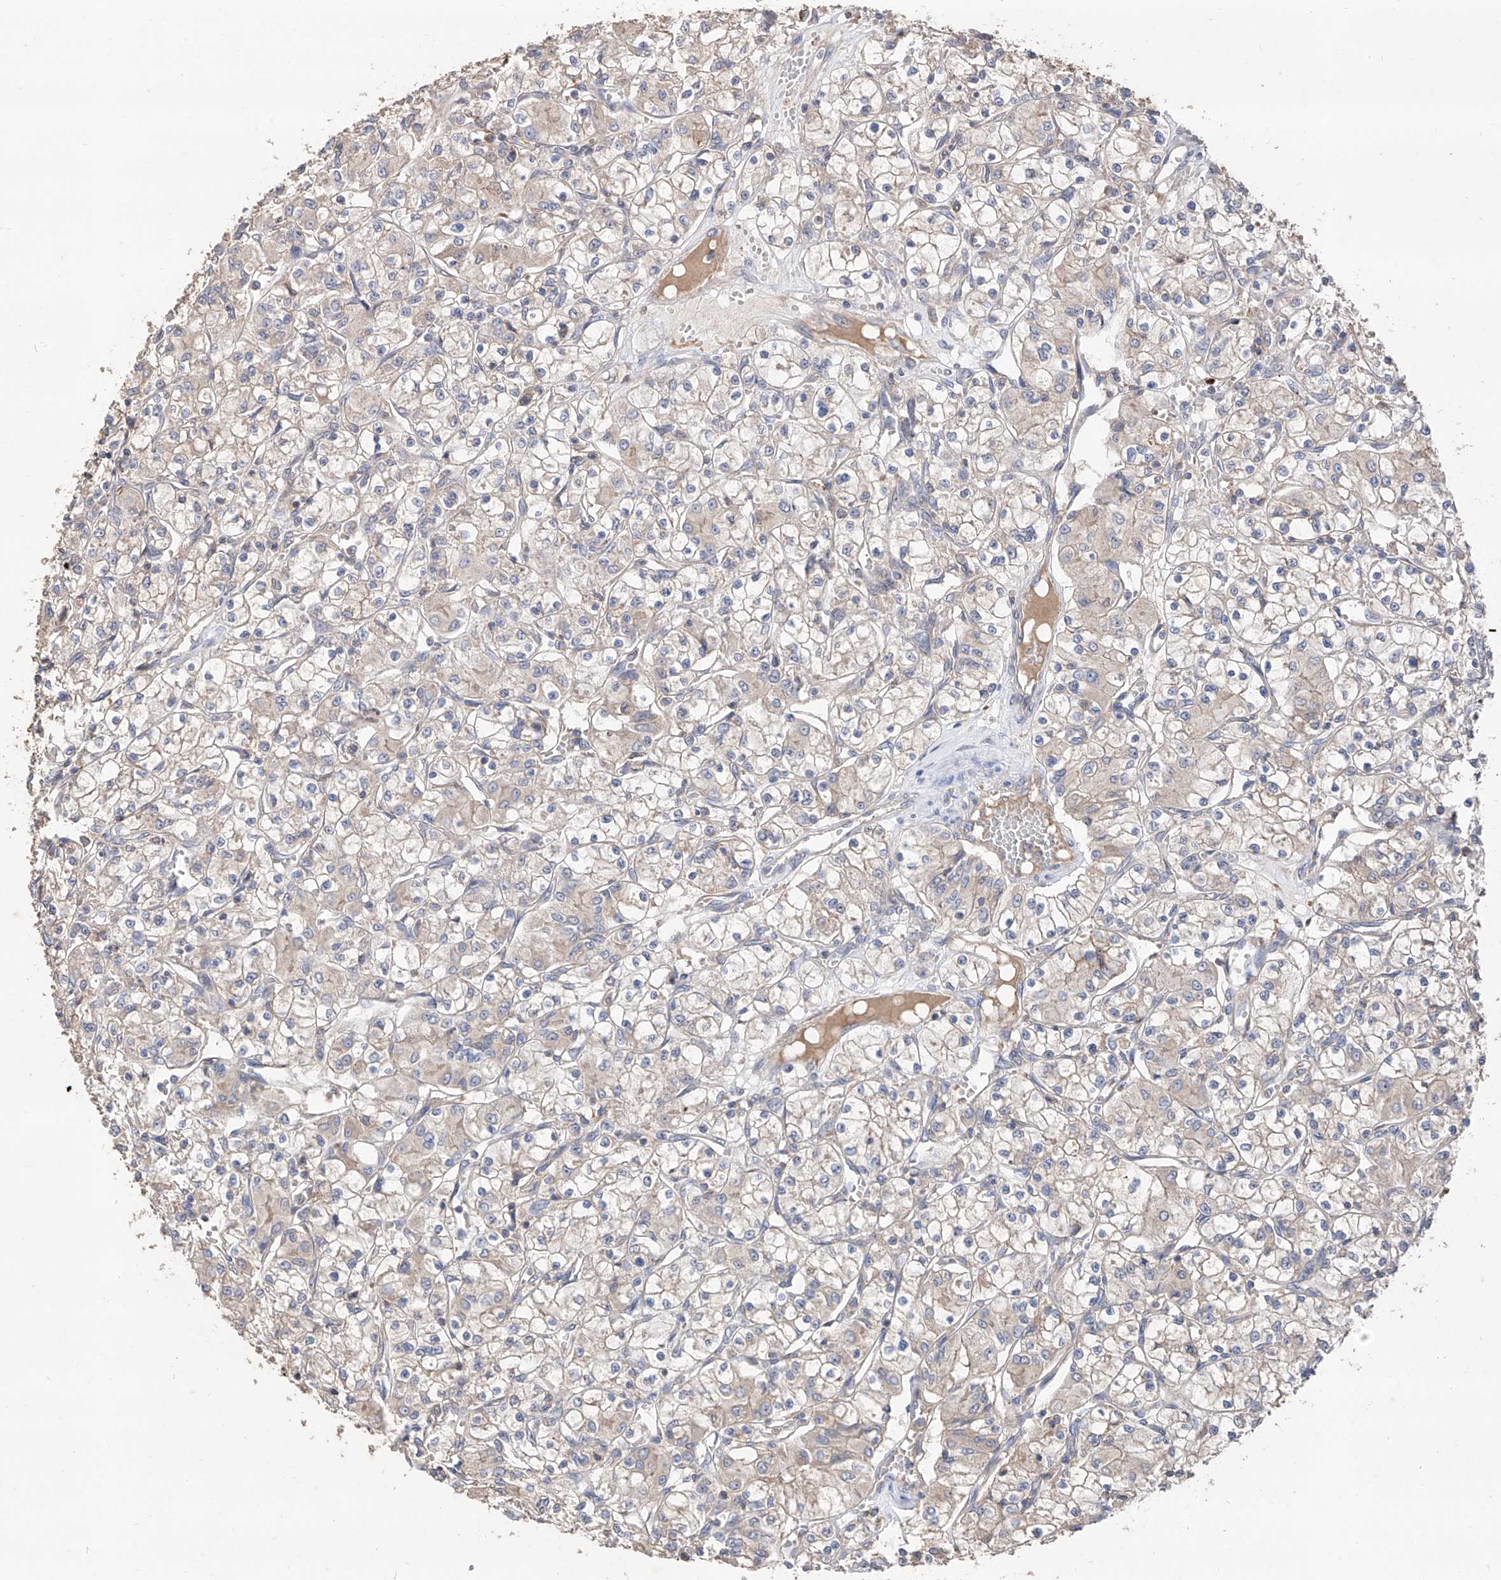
{"staining": {"intensity": "negative", "quantity": "none", "location": "none"}, "tissue": "renal cancer", "cell_type": "Tumor cells", "image_type": "cancer", "snomed": [{"axis": "morphology", "description": "Adenocarcinoma, NOS"}, {"axis": "topography", "description": "Kidney"}], "caption": "Immunohistochemical staining of renal cancer (adenocarcinoma) displays no significant expression in tumor cells. Nuclei are stained in blue.", "gene": "EDN1", "patient": {"sex": "female", "age": 59}}